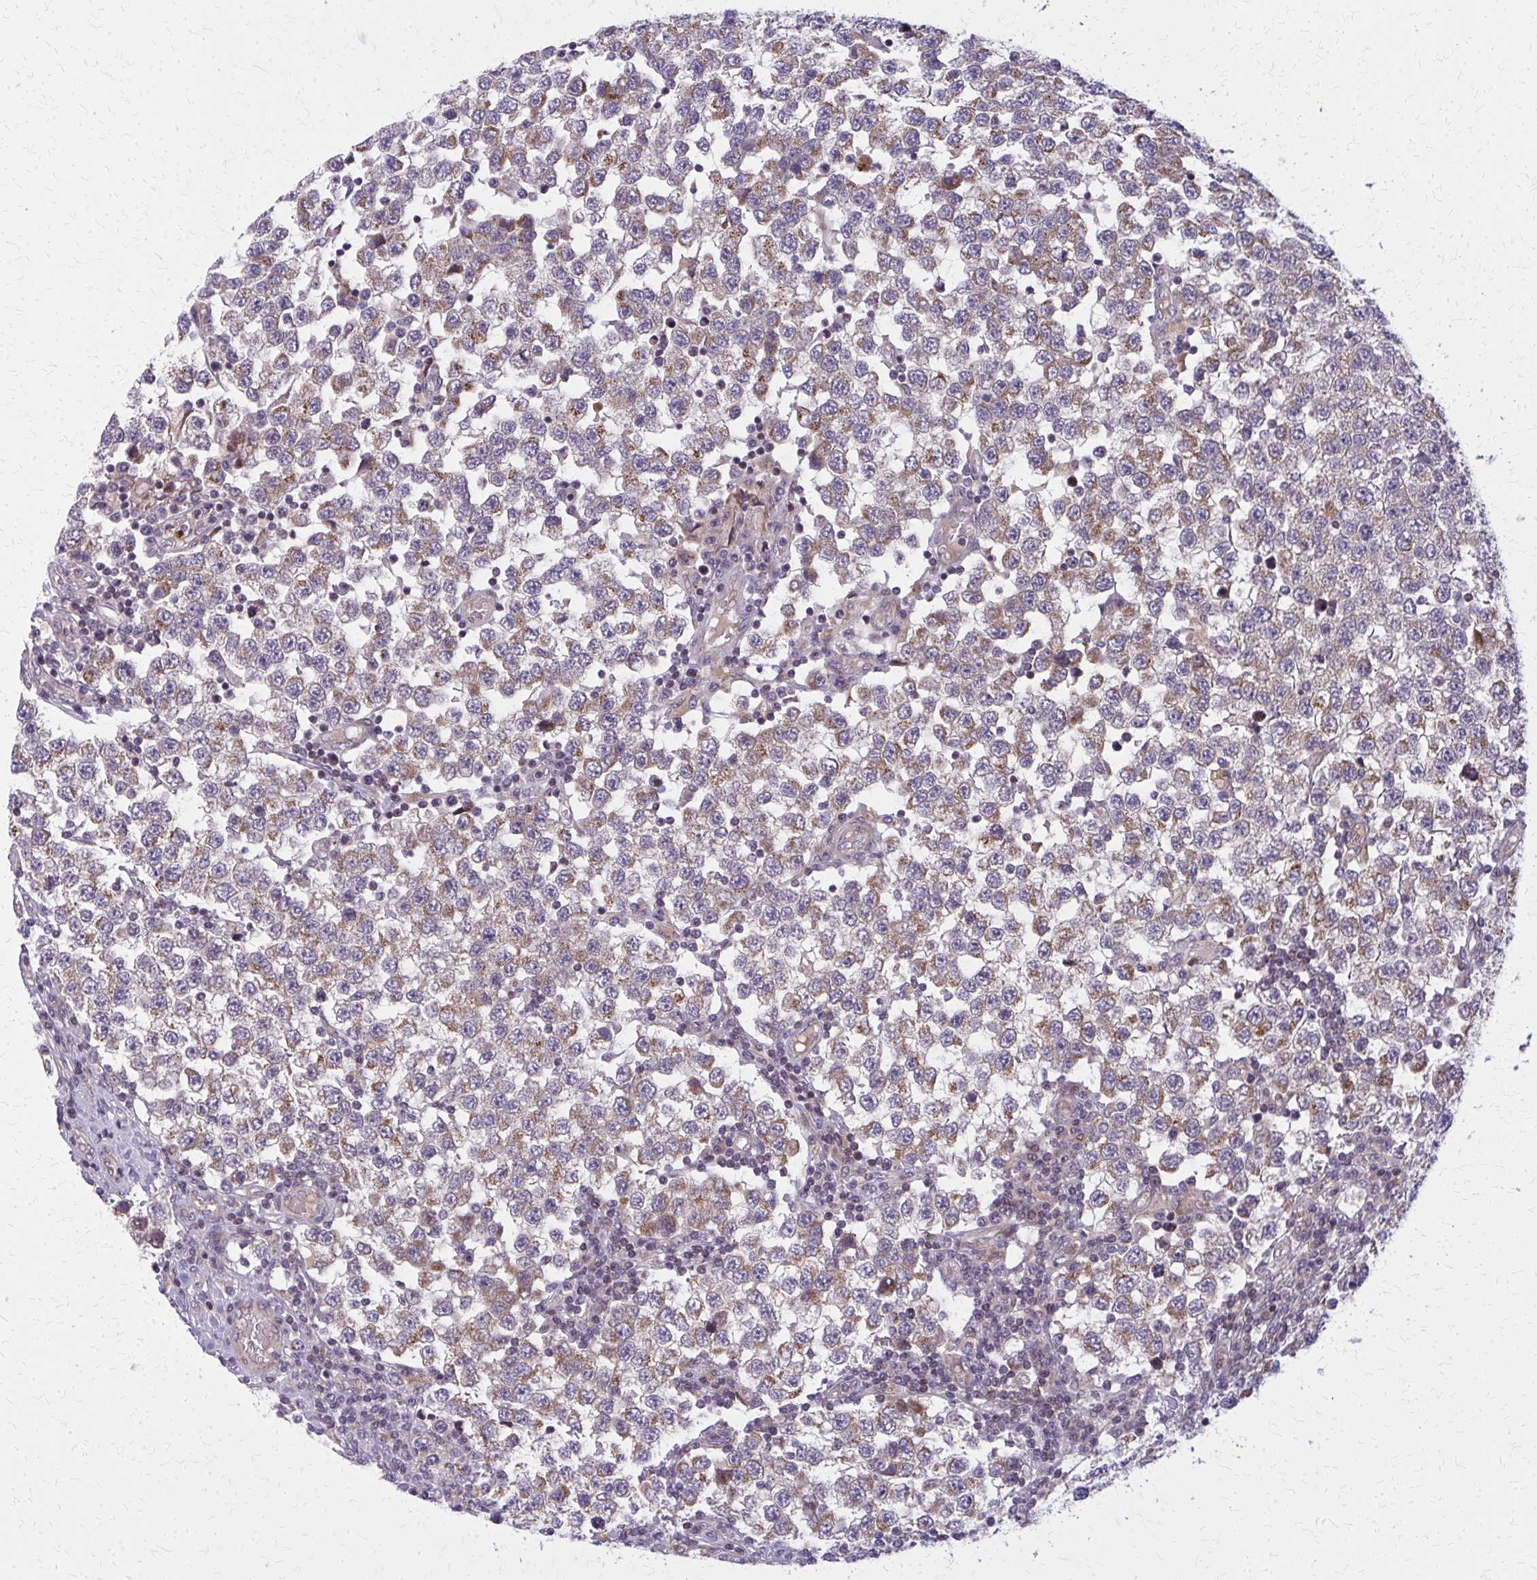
{"staining": {"intensity": "moderate", "quantity": ">75%", "location": "cytoplasmic/membranous"}, "tissue": "testis cancer", "cell_type": "Tumor cells", "image_type": "cancer", "snomed": [{"axis": "morphology", "description": "Seminoma, NOS"}, {"axis": "topography", "description": "Testis"}], "caption": "Brown immunohistochemical staining in human testis cancer (seminoma) demonstrates moderate cytoplasmic/membranous positivity in about >75% of tumor cells. (DAB IHC, brown staining for protein, blue staining for nuclei).", "gene": "MCCC1", "patient": {"sex": "male", "age": 34}}